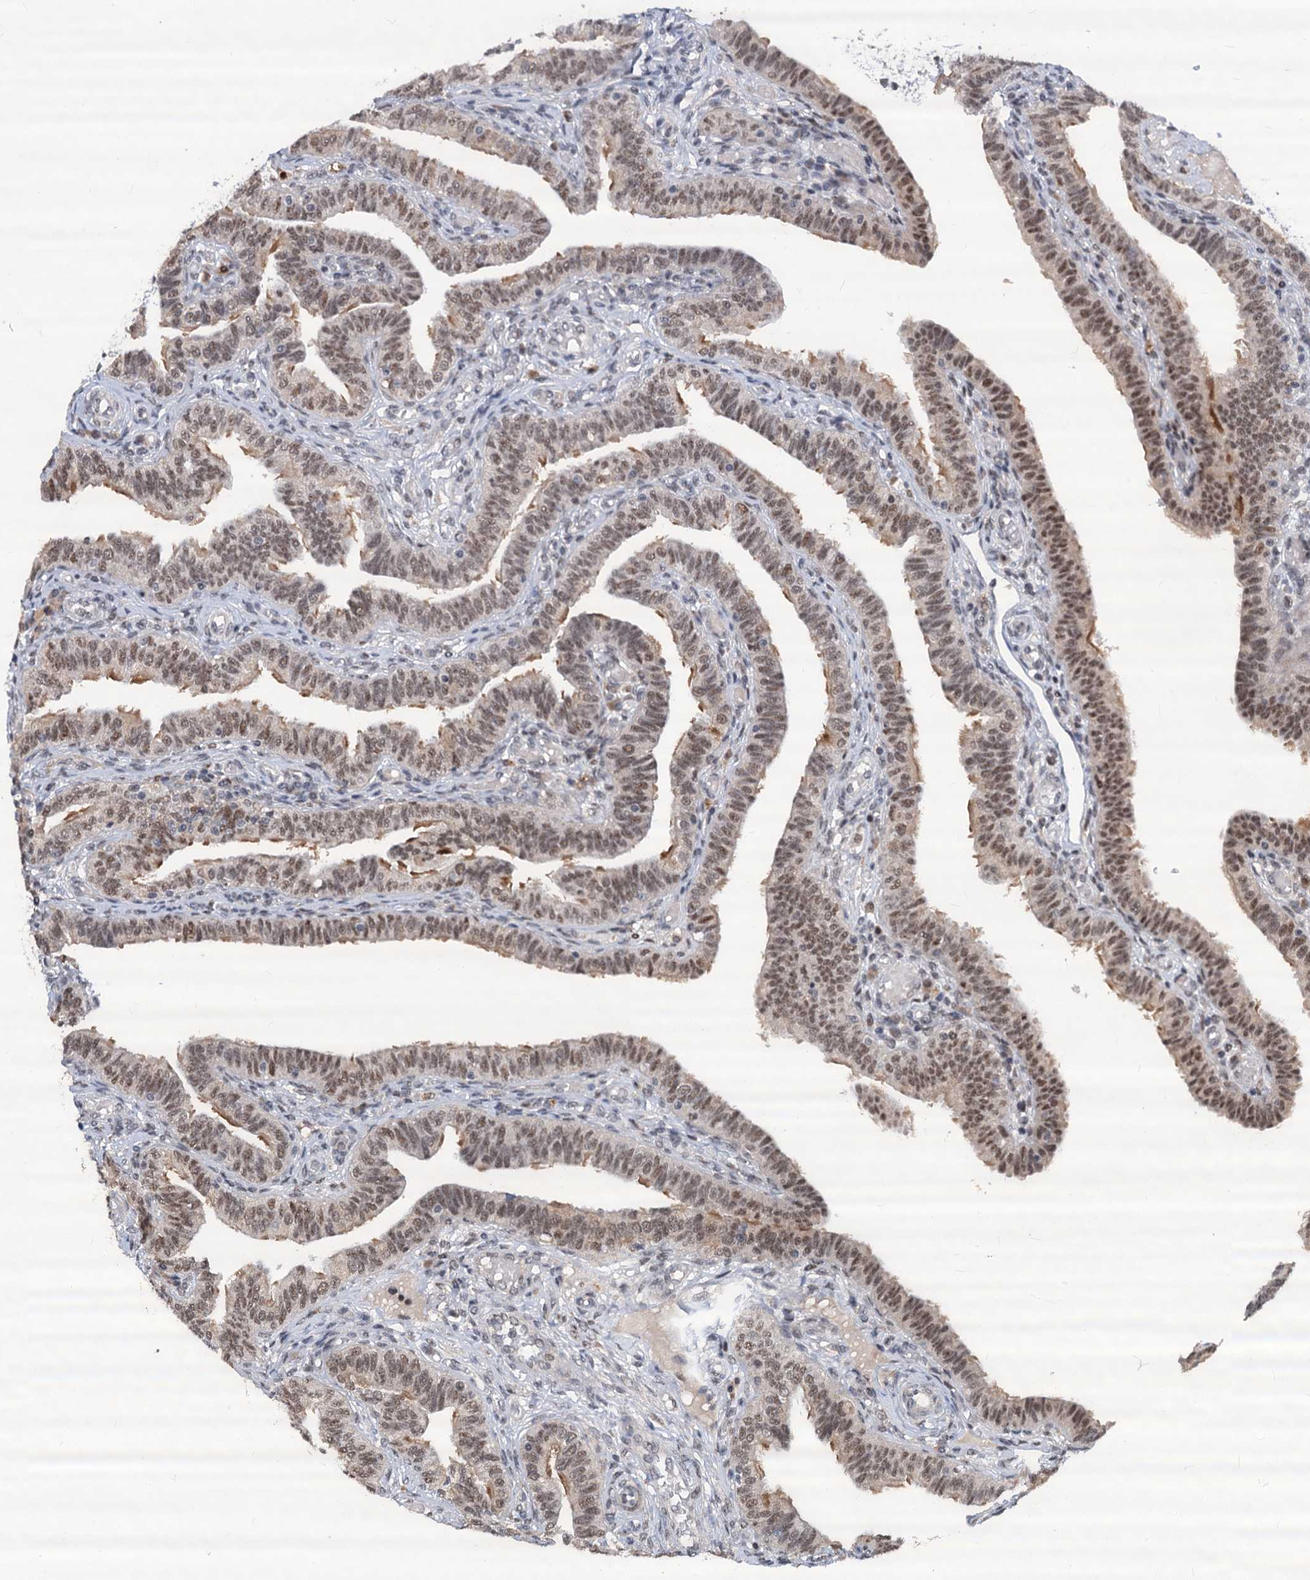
{"staining": {"intensity": "moderate", "quantity": ">75%", "location": "cytoplasmic/membranous,nuclear"}, "tissue": "fallopian tube", "cell_type": "Glandular cells", "image_type": "normal", "snomed": [{"axis": "morphology", "description": "Normal tissue, NOS"}, {"axis": "topography", "description": "Fallopian tube"}], "caption": "Protein expression analysis of benign human fallopian tube reveals moderate cytoplasmic/membranous,nuclear positivity in about >75% of glandular cells.", "gene": "PHF8", "patient": {"sex": "female", "age": 39}}